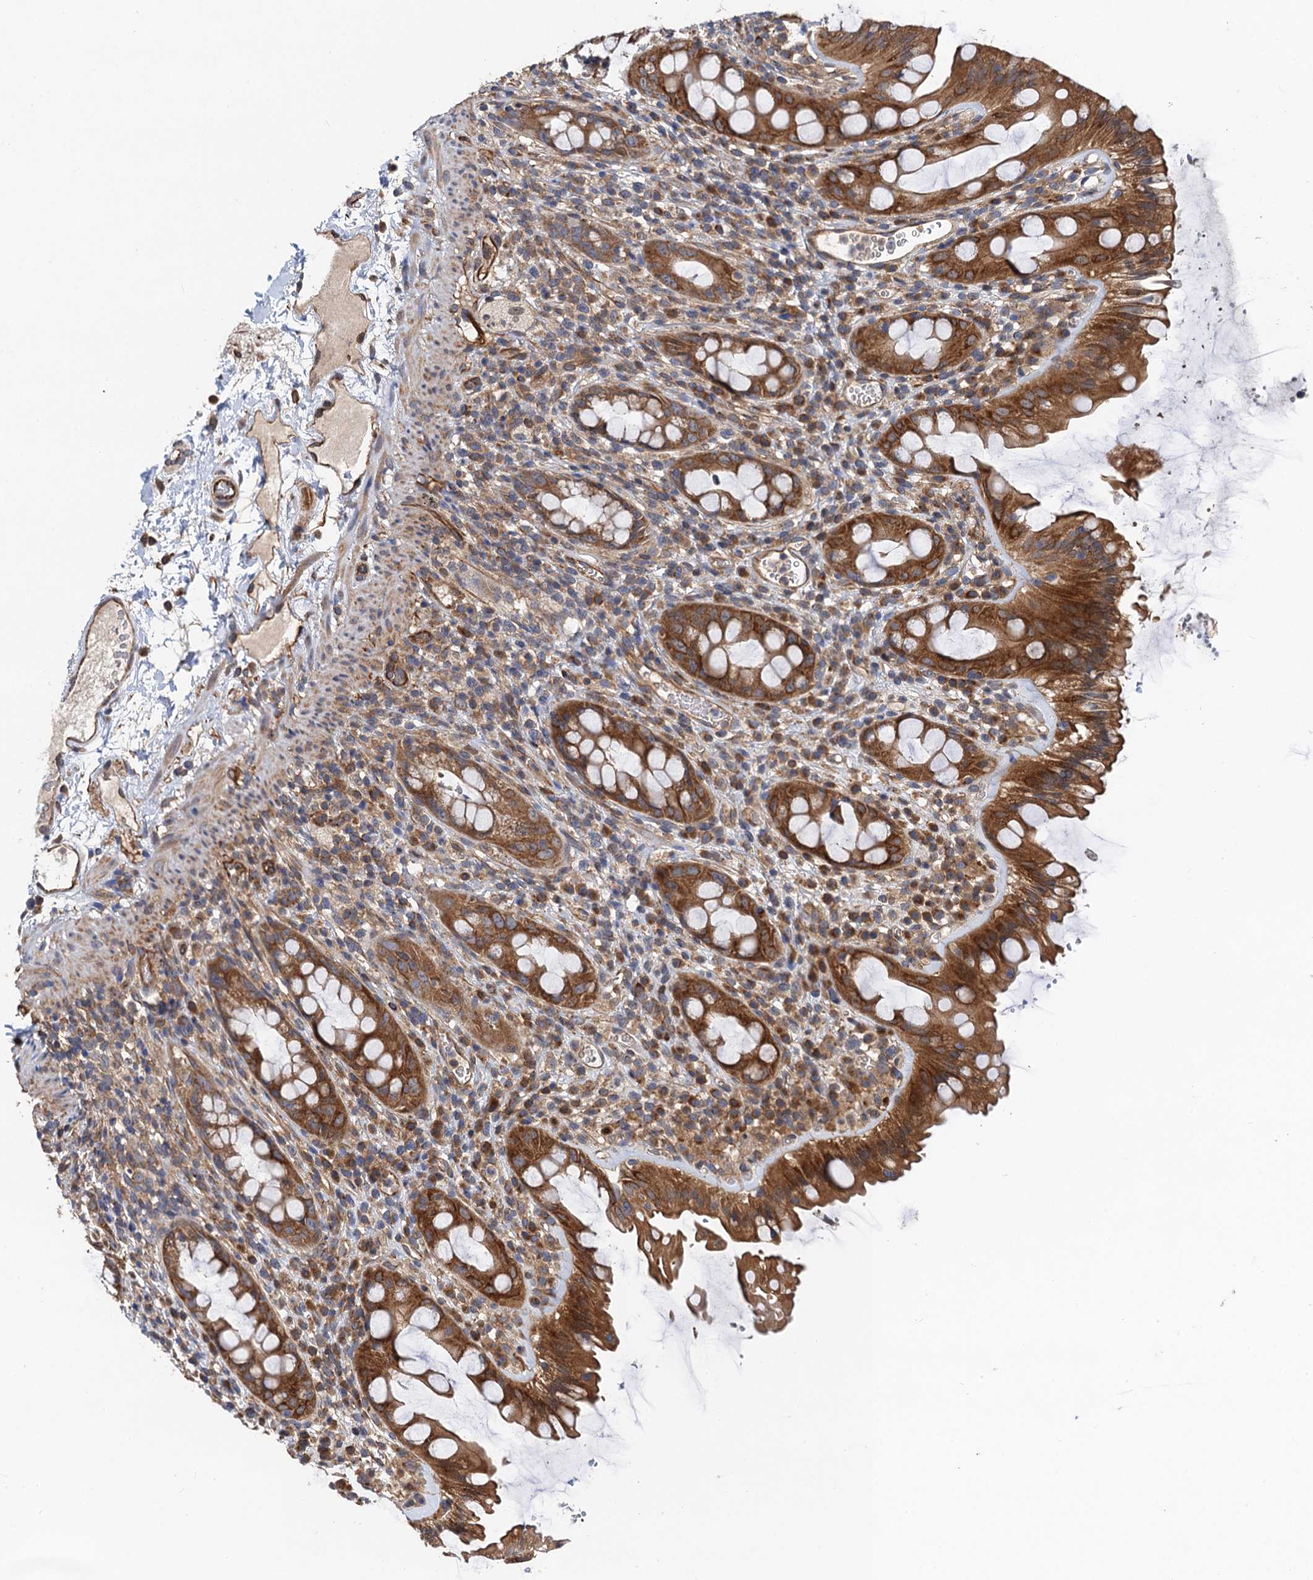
{"staining": {"intensity": "strong", "quantity": ">75%", "location": "cytoplasmic/membranous"}, "tissue": "rectum", "cell_type": "Glandular cells", "image_type": "normal", "snomed": [{"axis": "morphology", "description": "Normal tissue, NOS"}, {"axis": "topography", "description": "Rectum"}], "caption": "DAB (3,3'-diaminobenzidine) immunohistochemical staining of normal rectum demonstrates strong cytoplasmic/membranous protein staining in about >75% of glandular cells. The staining was performed using DAB (3,3'-diaminobenzidine), with brown indicating positive protein expression. Nuclei are stained blue with hematoxylin.", "gene": "PJA2", "patient": {"sex": "female", "age": 57}}